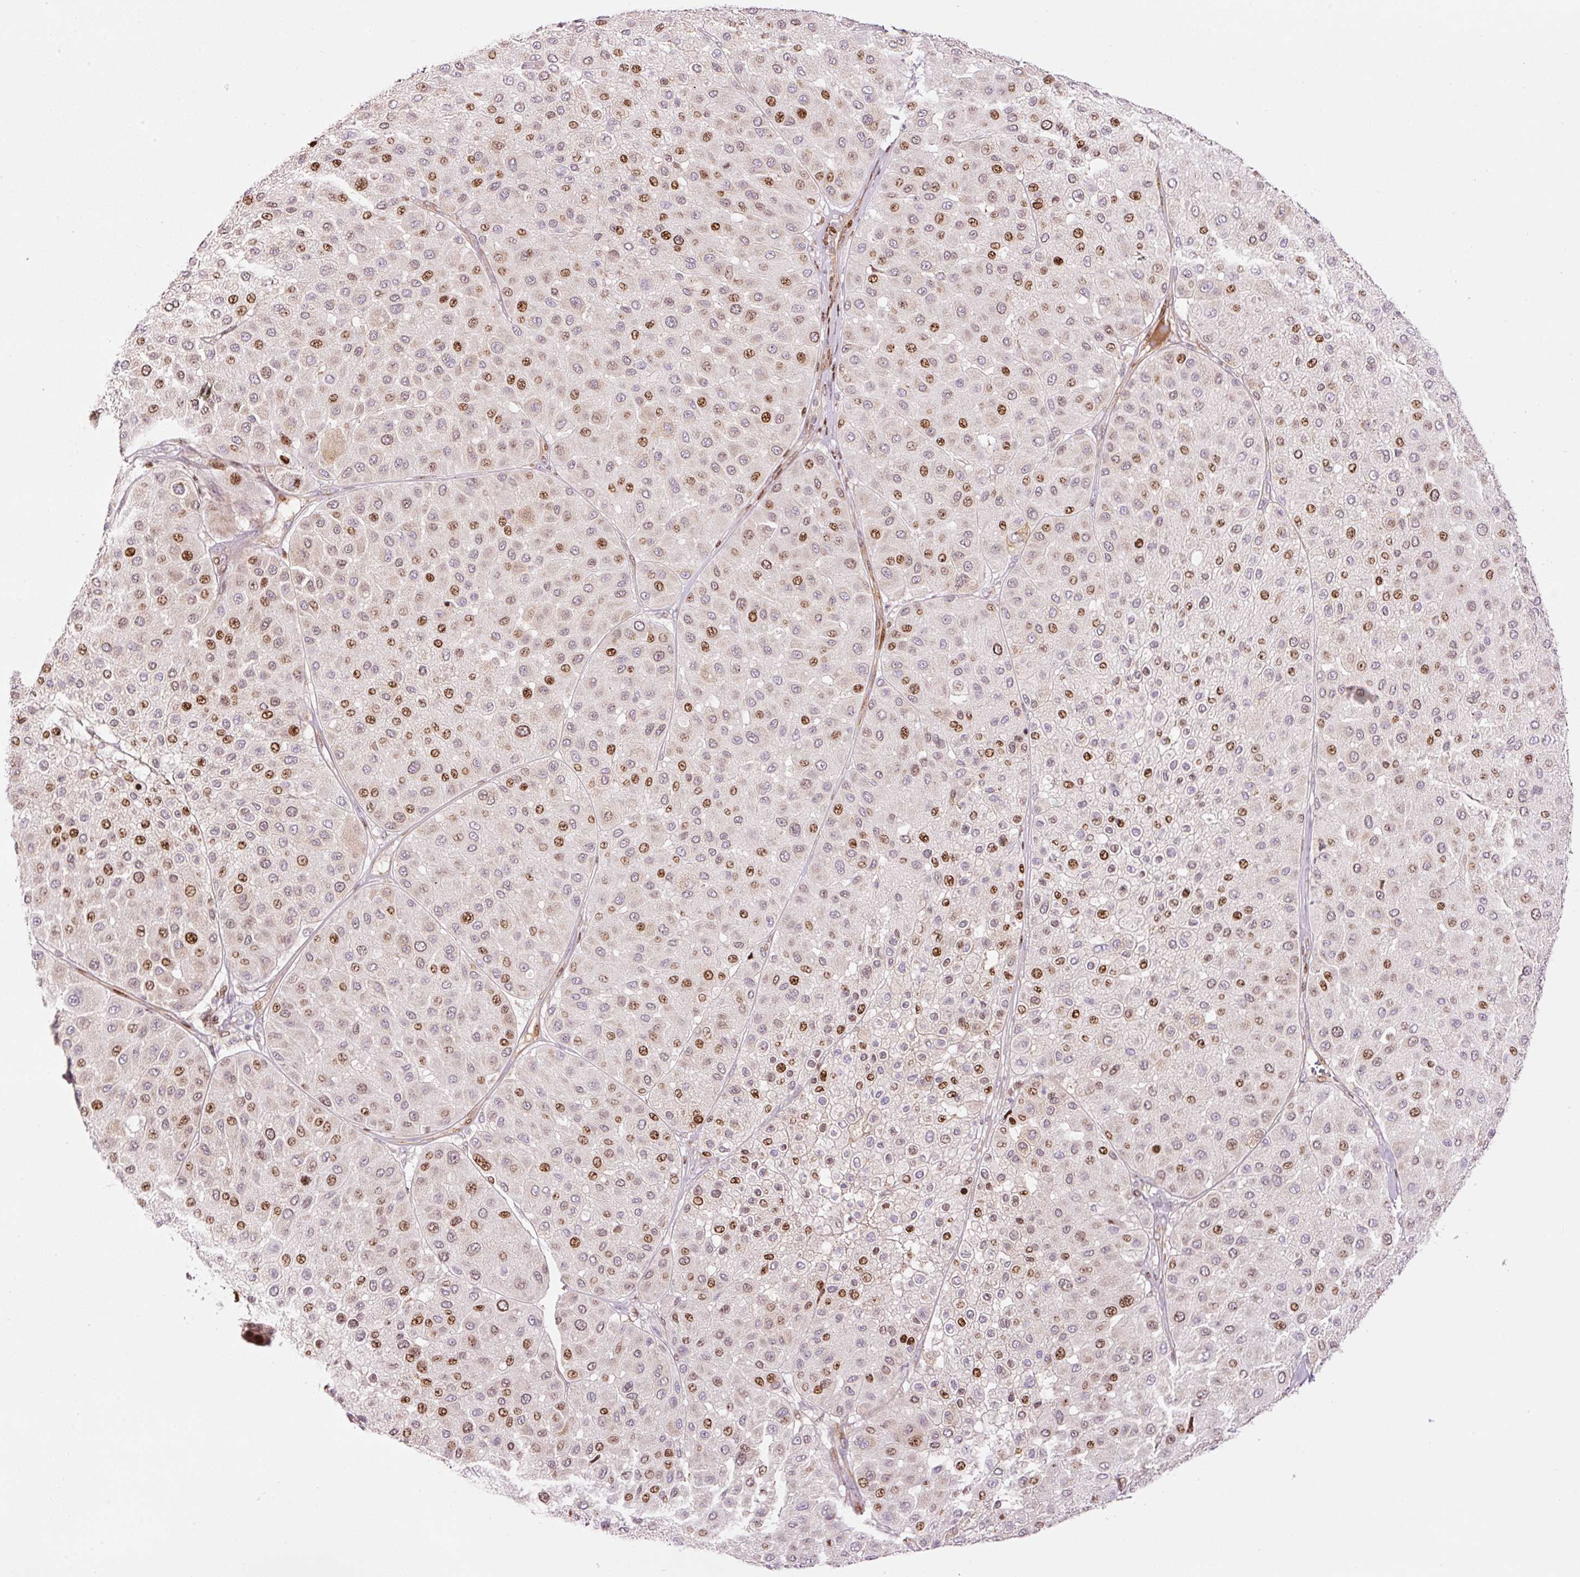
{"staining": {"intensity": "moderate", "quantity": "25%-75%", "location": "nuclear"}, "tissue": "melanoma", "cell_type": "Tumor cells", "image_type": "cancer", "snomed": [{"axis": "morphology", "description": "Malignant melanoma, Metastatic site"}, {"axis": "topography", "description": "Smooth muscle"}], "caption": "Malignant melanoma (metastatic site) stained with DAB (3,3'-diaminobenzidine) immunohistochemistry reveals medium levels of moderate nuclear expression in about 25%-75% of tumor cells. (Stains: DAB (3,3'-diaminobenzidine) in brown, nuclei in blue, Microscopy: brightfield microscopy at high magnification).", "gene": "TMEM8B", "patient": {"sex": "male", "age": 41}}